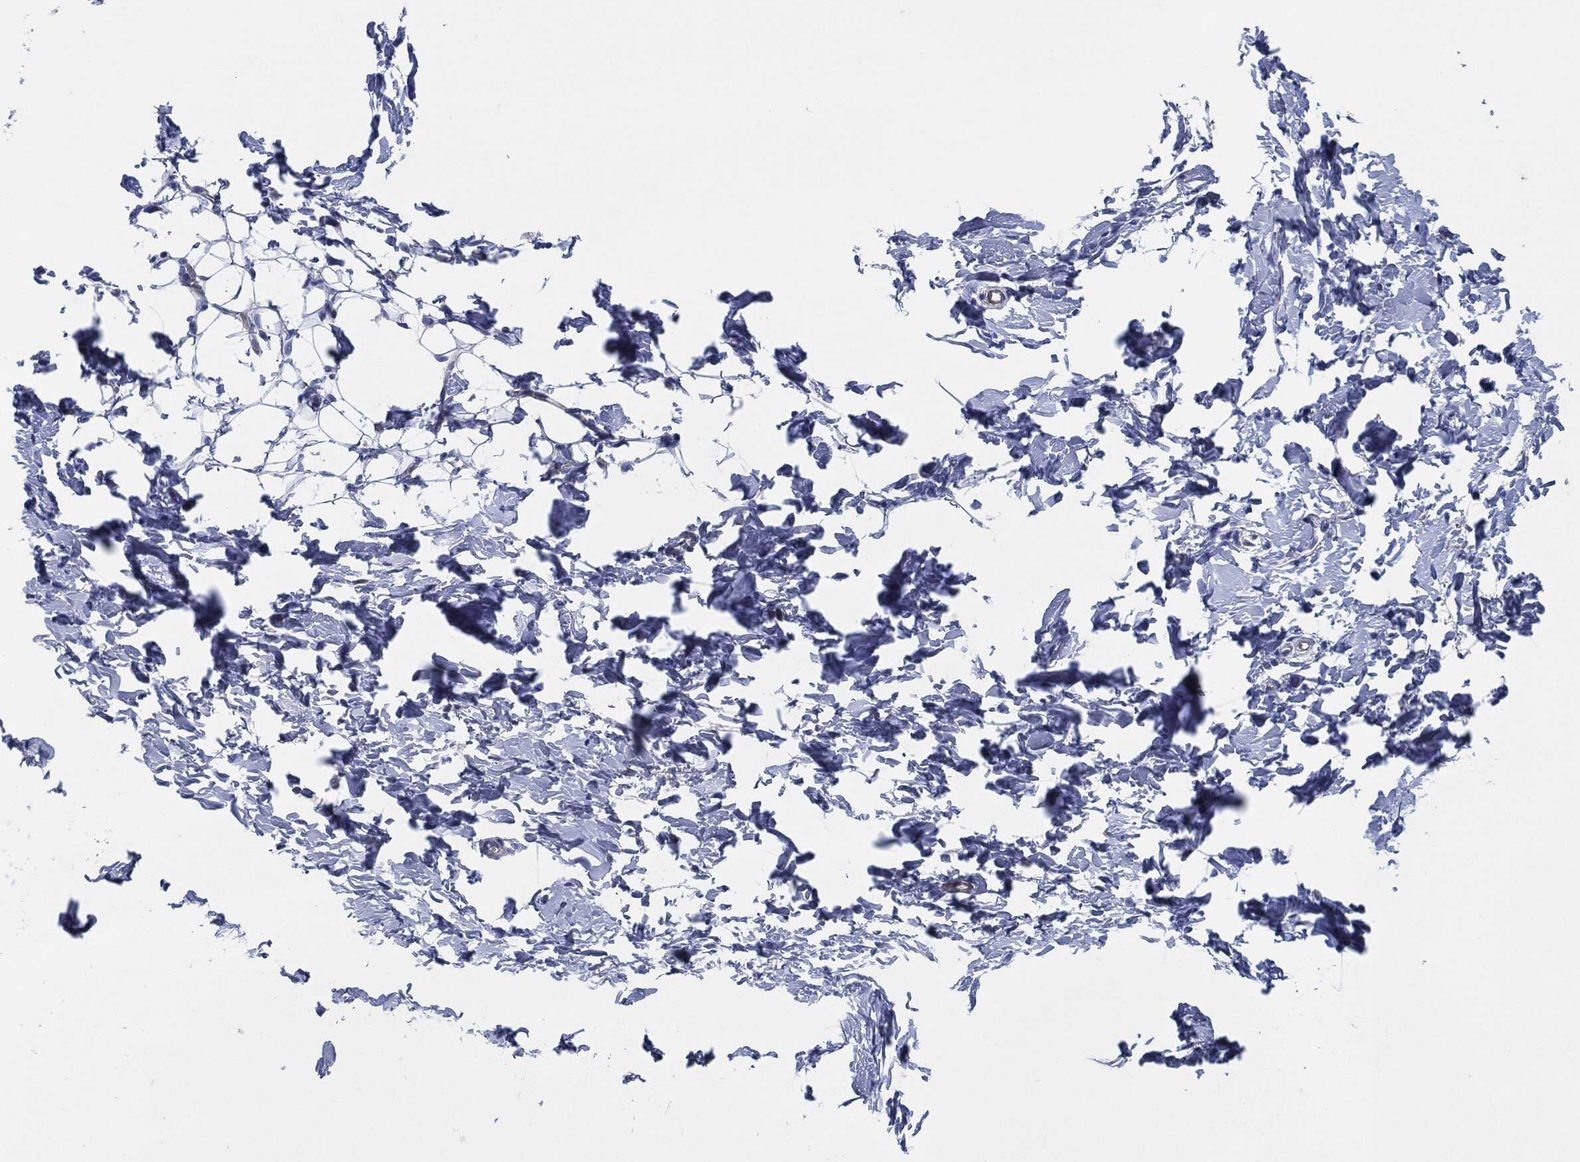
{"staining": {"intensity": "negative", "quantity": "none", "location": "none"}, "tissue": "breast", "cell_type": "Adipocytes", "image_type": "normal", "snomed": [{"axis": "morphology", "description": "Normal tissue, NOS"}, {"axis": "topography", "description": "Breast"}], "caption": "Normal breast was stained to show a protein in brown. There is no significant staining in adipocytes. (DAB immunohistochemistry with hematoxylin counter stain).", "gene": "MPO", "patient": {"sex": "female", "age": 37}}